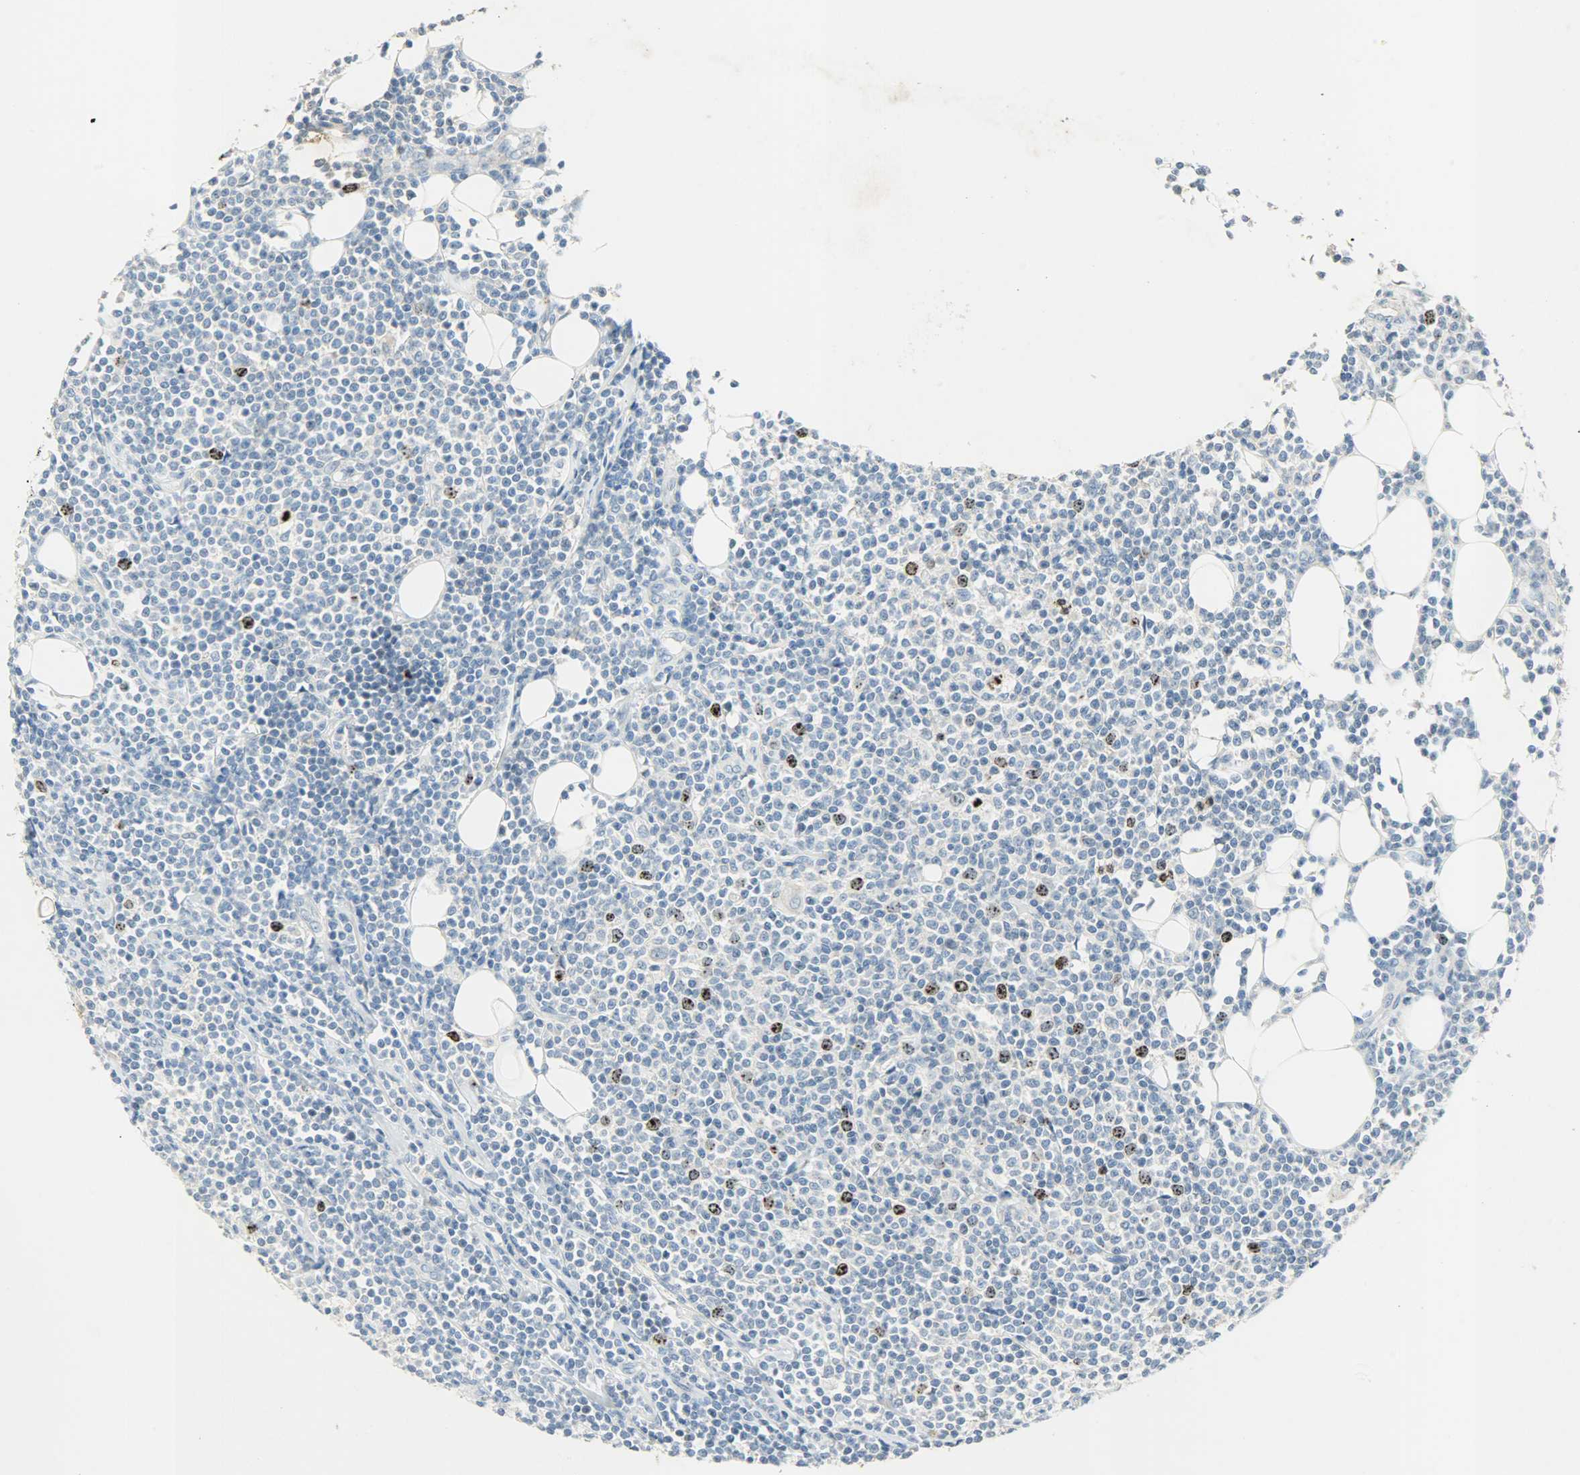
{"staining": {"intensity": "strong", "quantity": "<25%", "location": "nuclear"}, "tissue": "lymphoma", "cell_type": "Tumor cells", "image_type": "cancer", "snomed": [{"axis": "morphology", "description": "Malignant lymphoma, non-Hodgkin's type, Low grade"}, {"axis": "topography", "description": "Soft tissue"}], "caption": "Malignant lymphoma, non-Hodgkin's type (low-grade) stained with a brown dye displays strong nuclear positive staining in approximately <25% of tumor cells.", "gene": "AURKB", "patient": {"sex": "male", "age": 92}}